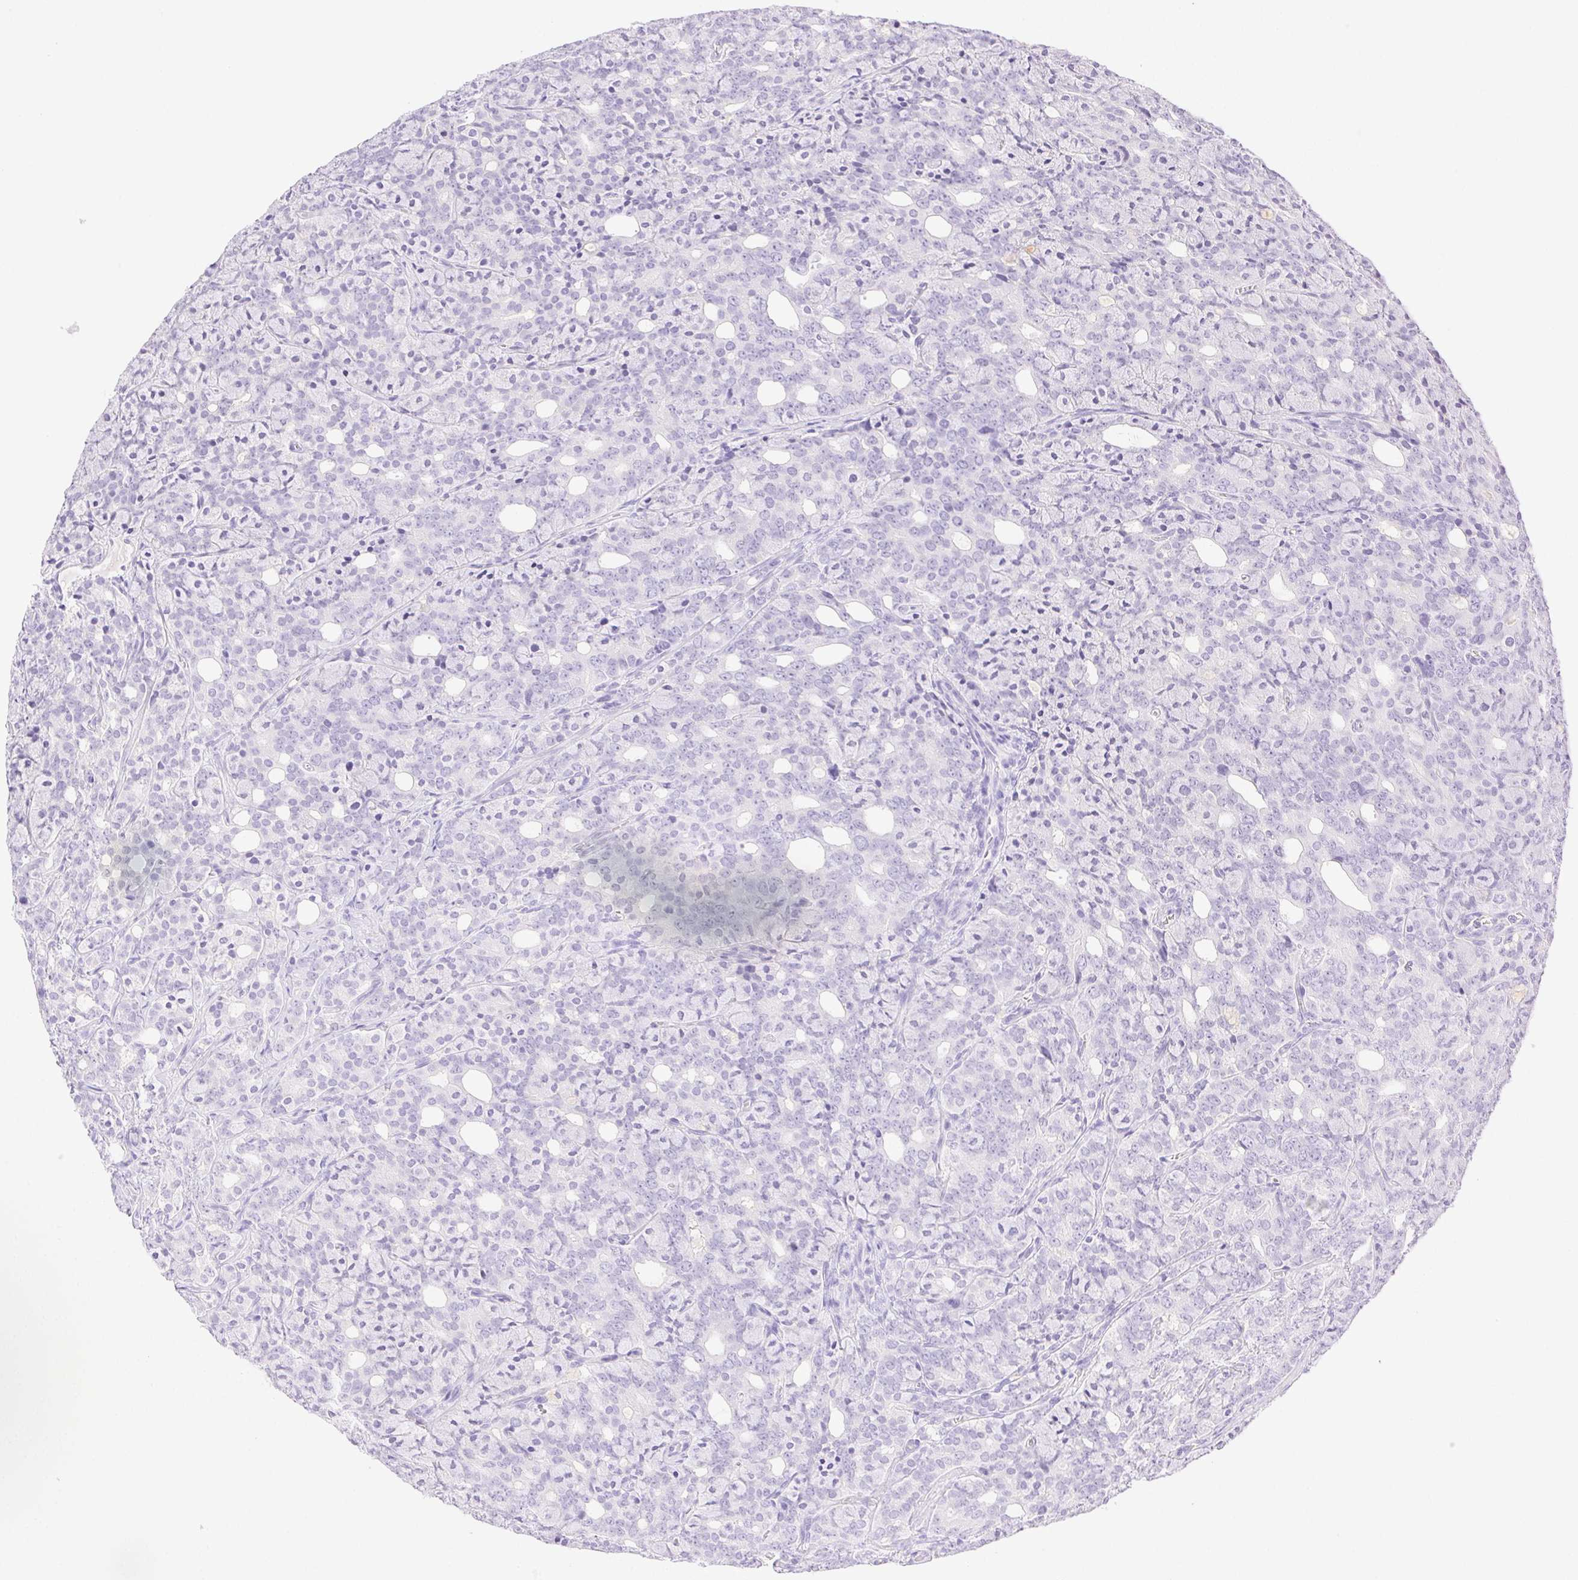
{"staining": {"intensity": "negative", "quantity": "none", "location": "none"}, "tissue": "prostate cancer", "cell_type": "Tumor cells", "image_type": "cancer", "snomed": [{"axis": "morphology", "description": "Adenocarcinoma, High grade"}, {"axis": "topography", "description": "Prostate"}], "caption": "This histopathology image is of prostate cancer stained with immunohistochemistry (IHC) to label a protein in brown with the nuclei are counter-stained blue. There is no positivity in tumor cells.", "gene": "SPACA4", "patient": {"sex": "male", "age": 84}}